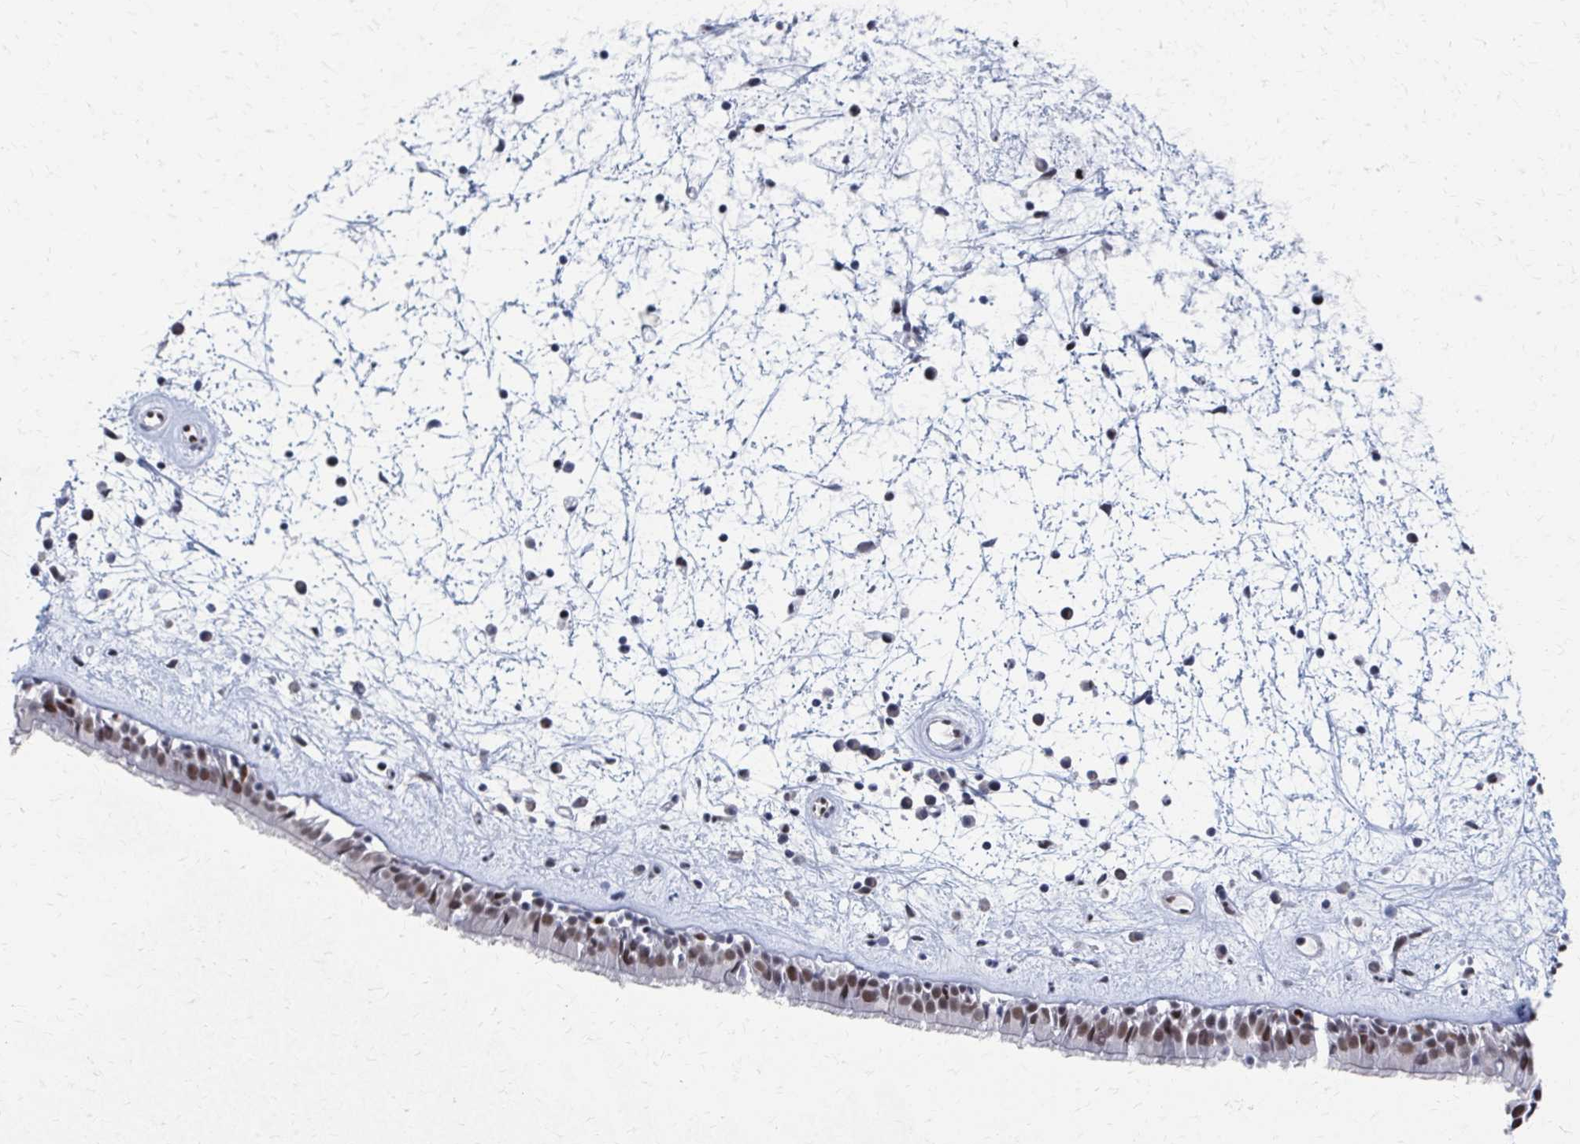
{"staining": {"intensity": "moderate", "quantity": ">75%", "location": "nuclear"}, "tissue": "nasopharynx", "cell_type": "Respiratory epithelial cells", "image_type": "normal", "snomed": [{"axis": "morphology", "description": "Normal tissue, NOS"}, {"axis": "topography", "description": "Nasopharynx"}], "caption": "An image of human nasopharynx stained for a protein displays moderate nuclear brown staining in respiratory epithelial cells.", "gene": "CDIN1", "patient": {"sex": "male", "age": 24}}